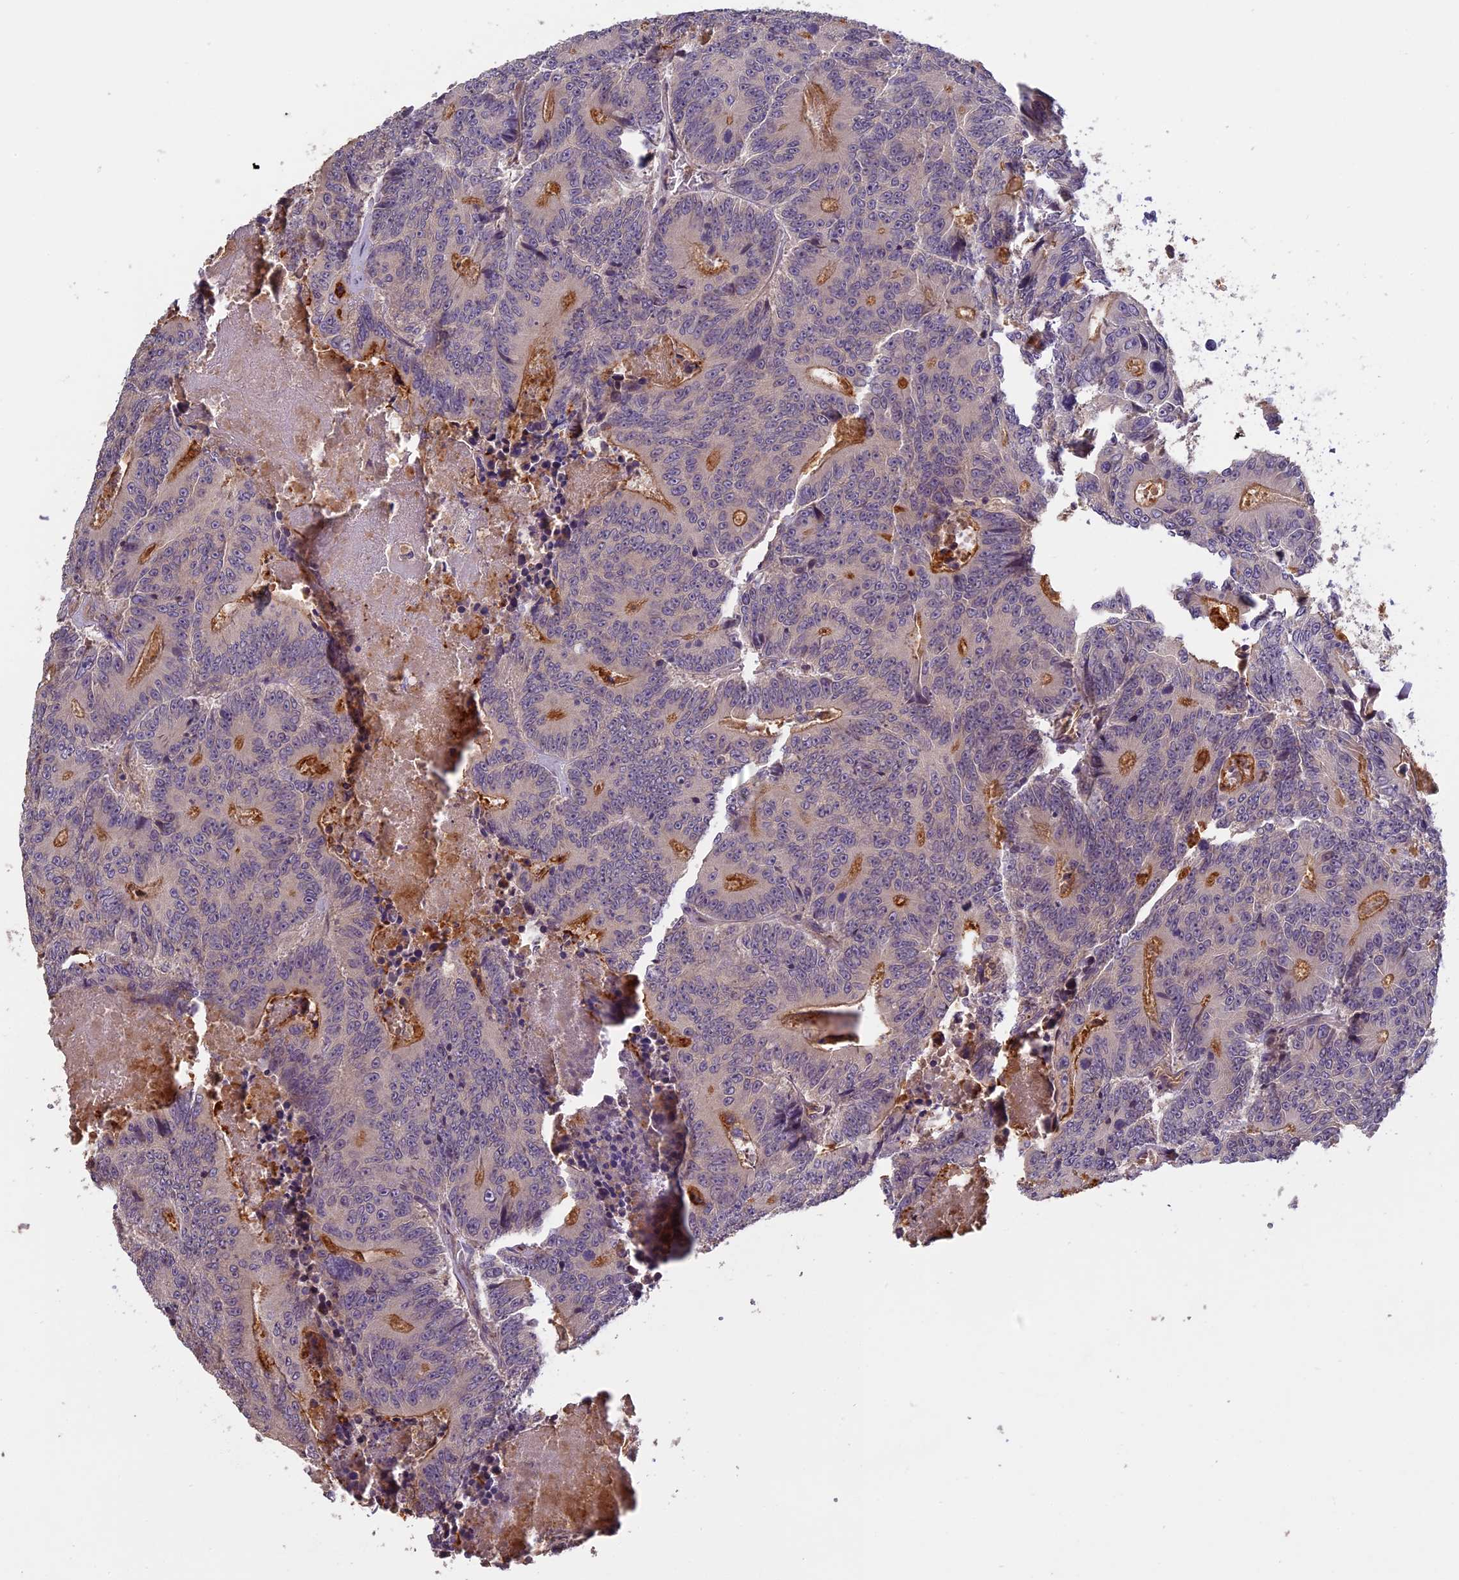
{"staining": {"intensity": "moderate", "quantity": "<25%", "location": "cytoplasmic/membranous"}, "tissue": "colorectal cancer", "cell_type": "Tumor cells", "image_type": "cancer", "snomed": [{"axis": "morphology", "description": "Adenocarcinoma, NOS"}, {"axis": "topography", "description": "Colon"}], "caption": "Human adenocarcinoma (colorectal) stained with a brown dye reveals moderate cytoplasmic/membranous positive staining in approximately <25% of tumor cells.", "gene": "AP4E1", "patient": {"sex": "male", "age": 83}}